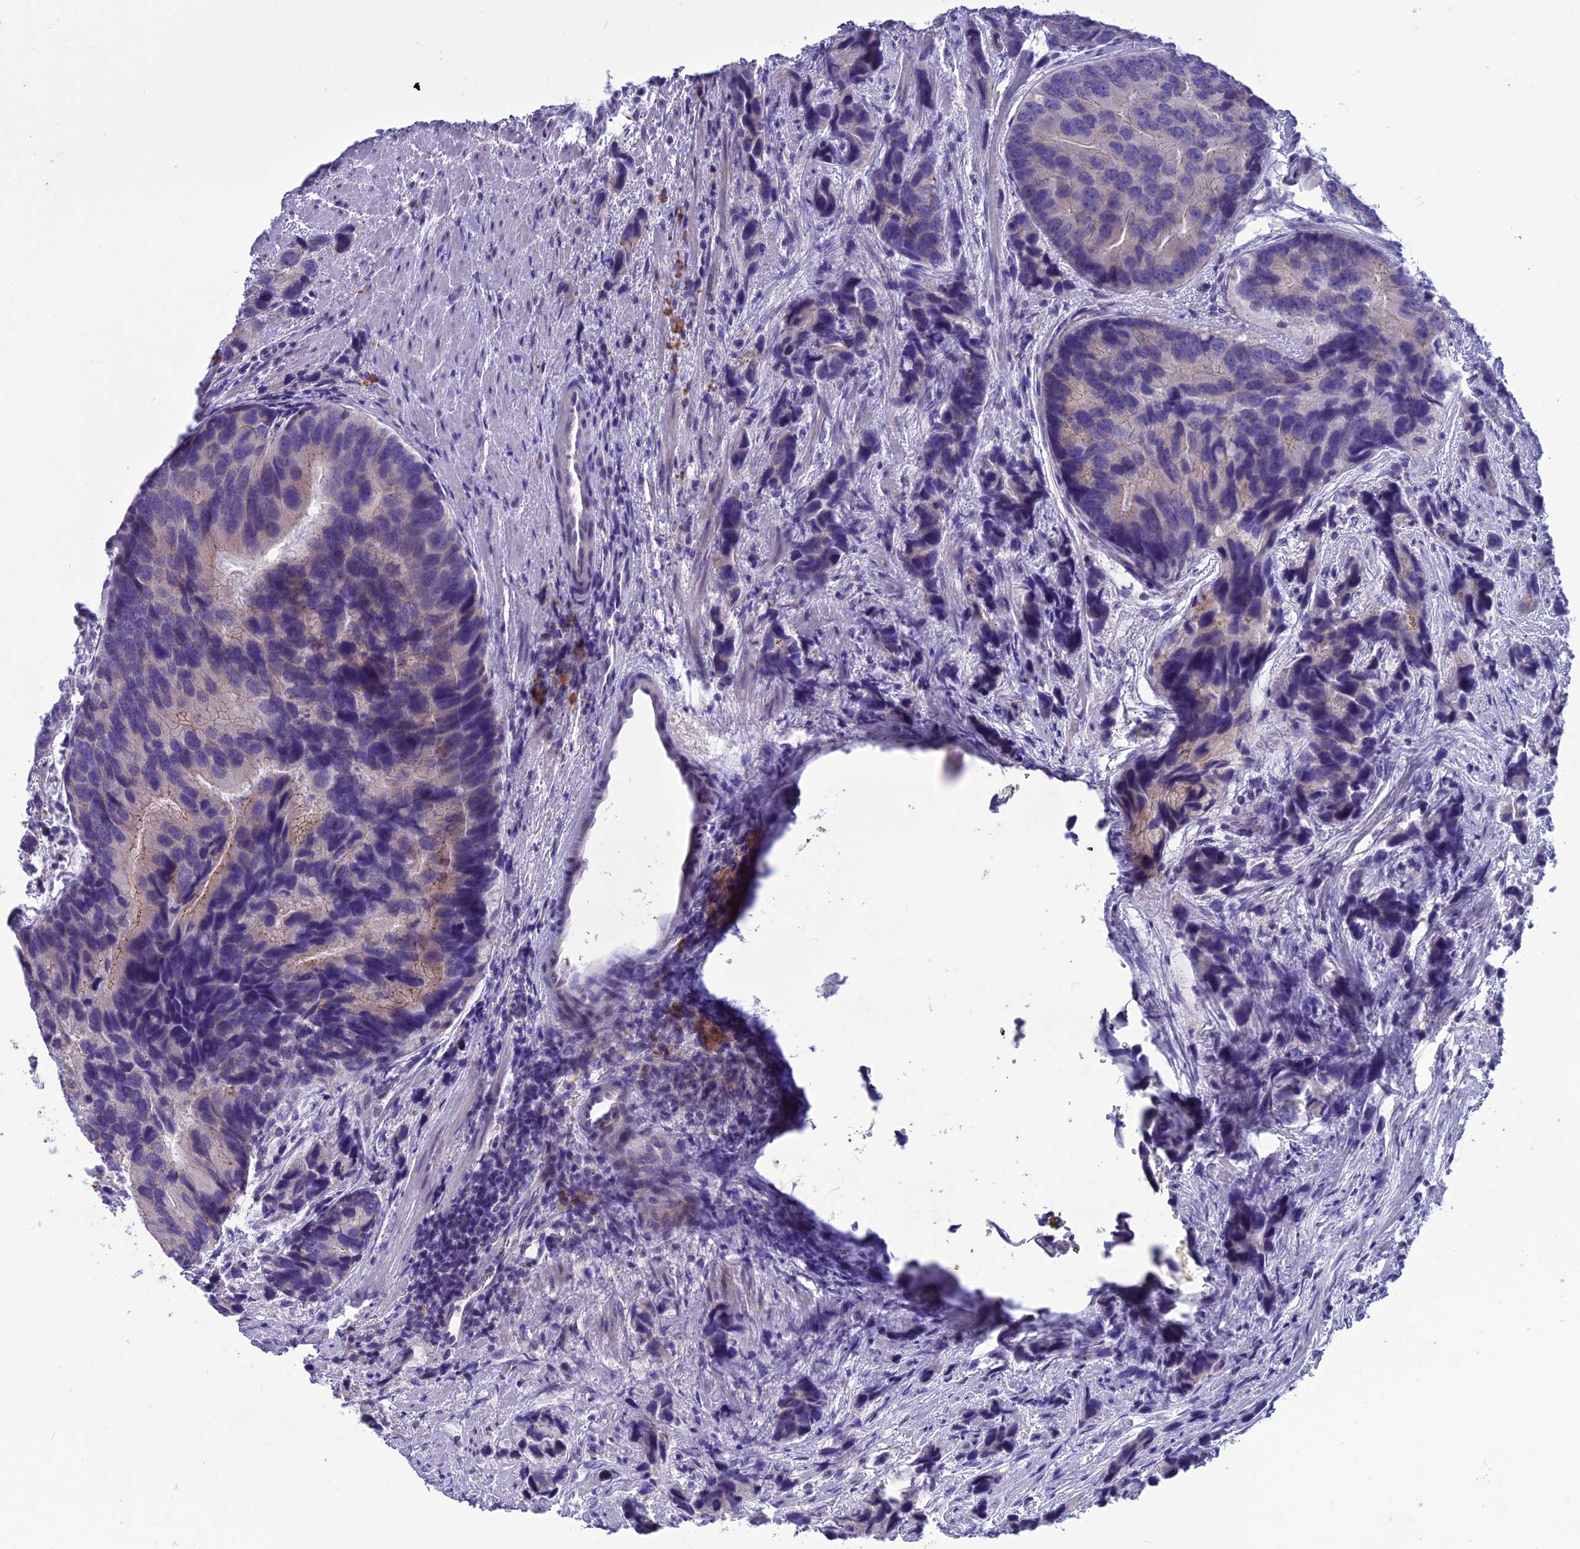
{"staining": {"intensity": "negative", "quantity": "none", "location": "none"}, "tissue": "prostate cancer", "cell_type": "Tumor cells", "image_type": "cancer", "snomed": [{"axis": "morphology", "description": "Adenocarcinoma, High grade"}, {"axis": "topography", "description": "Prostate"}], "caption": "Tumor cells are negative for protein expression in human prostate cancer (adenocarcinoma (high-grade)).", "gene": "IFT172", "patient": {"sex": "male", "age": 62}}